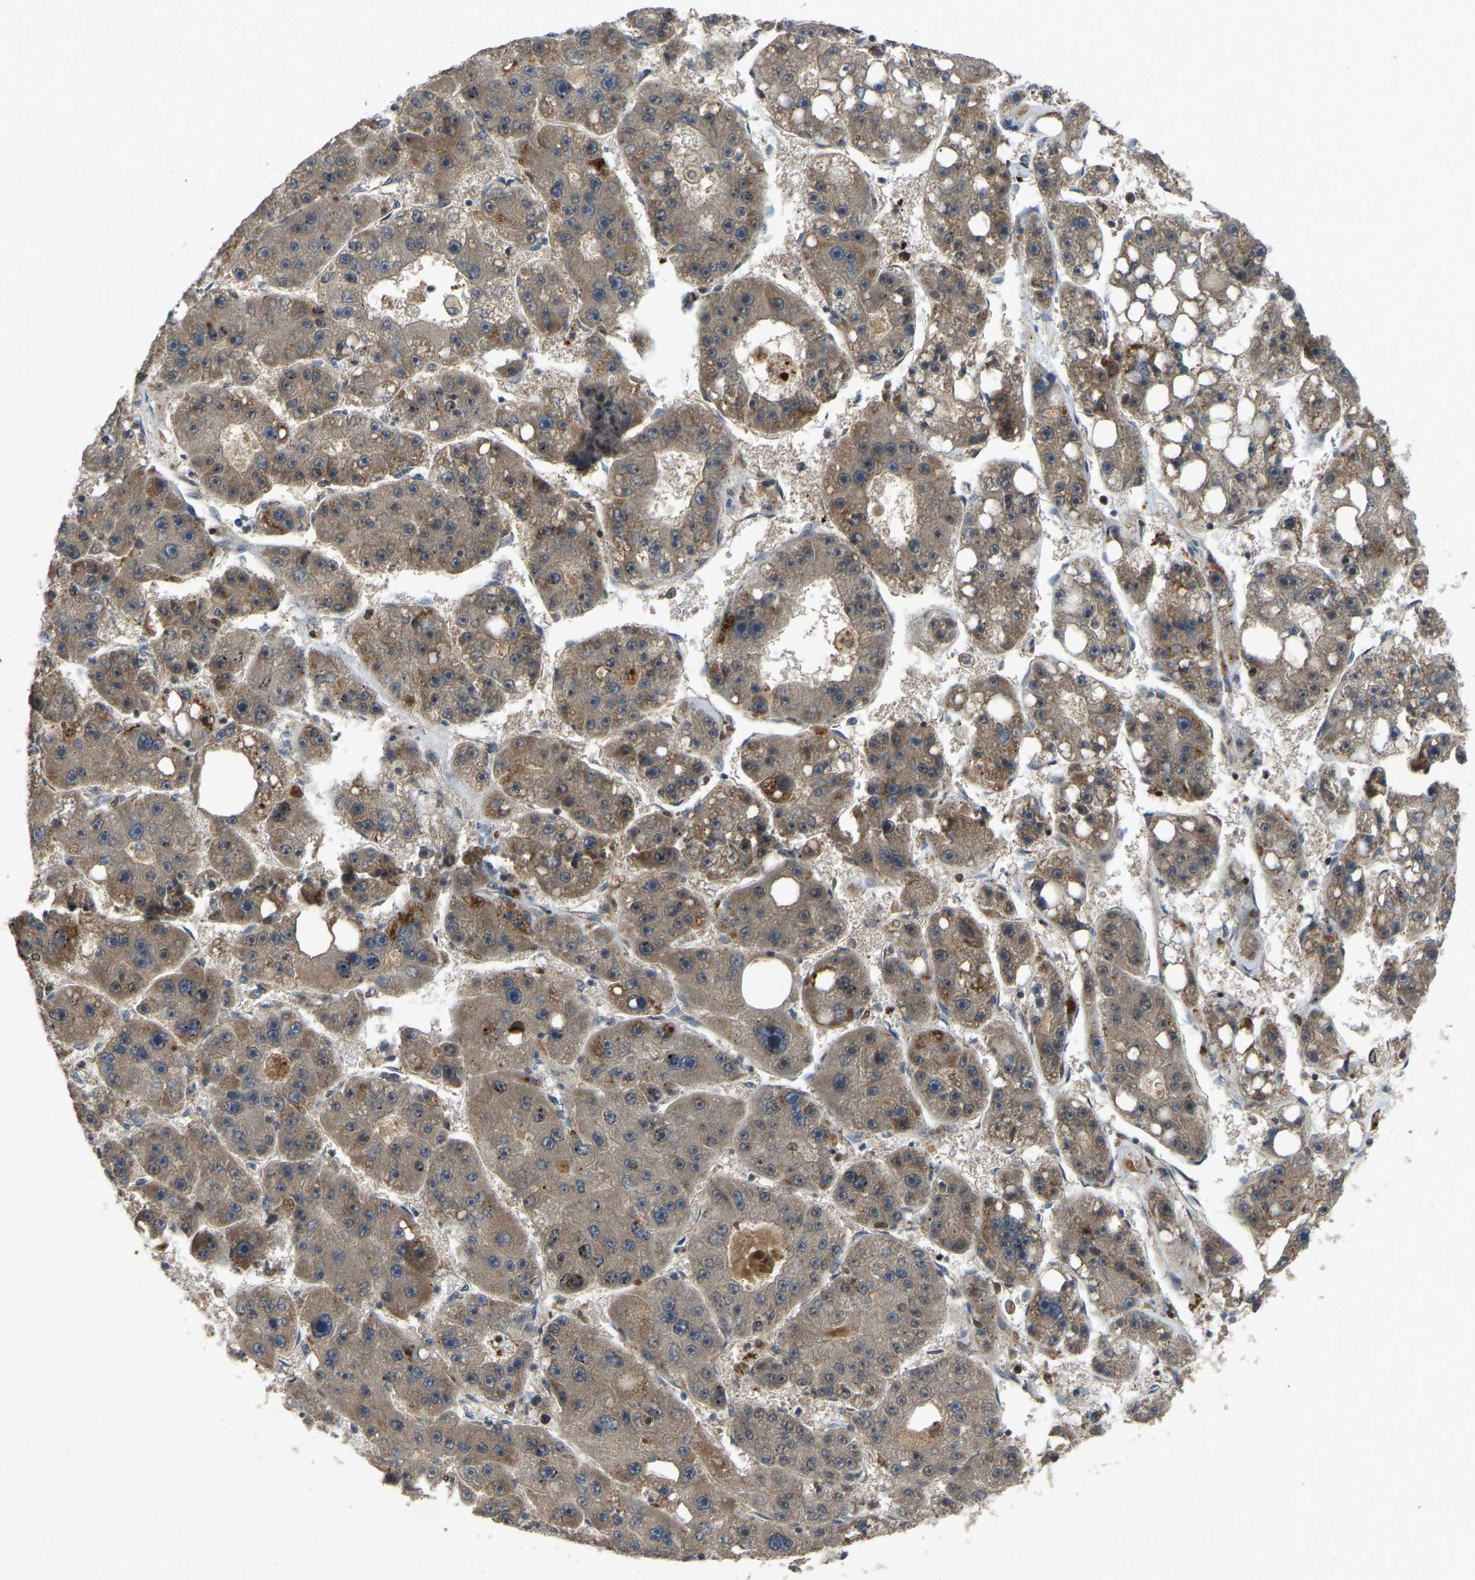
{"staining": {"intensity": "moderate", "quantity": ">75%", "location": "cytoplasmic/membranous"}, "tissue": "liver cancer", "cell_type": "Tumor cells", "image_type": "cancer", "snomed": [{"axis": "morphology", "description": "Carcinoma, Hepatocellular, NOS"}, {"axis": "topography", "description": "Liver"}], "caption": "Immunohistochemistry (IHC) staining of liver cancer (hepatocellular carcinoma), which reveals medium levels of moderate cytoplasmic/membranous staining in approximately >75% of tumor cells indicating moderate cytoplasmic/membranous protein staining. The staining was performed using DAB (3,3'-diaminobenzidine) (brown) for protein detection and nuclei were counterstained in hematoxylin (blue).", "gene": "FHIT", "patient": {"sex": "female", "age": 61}}